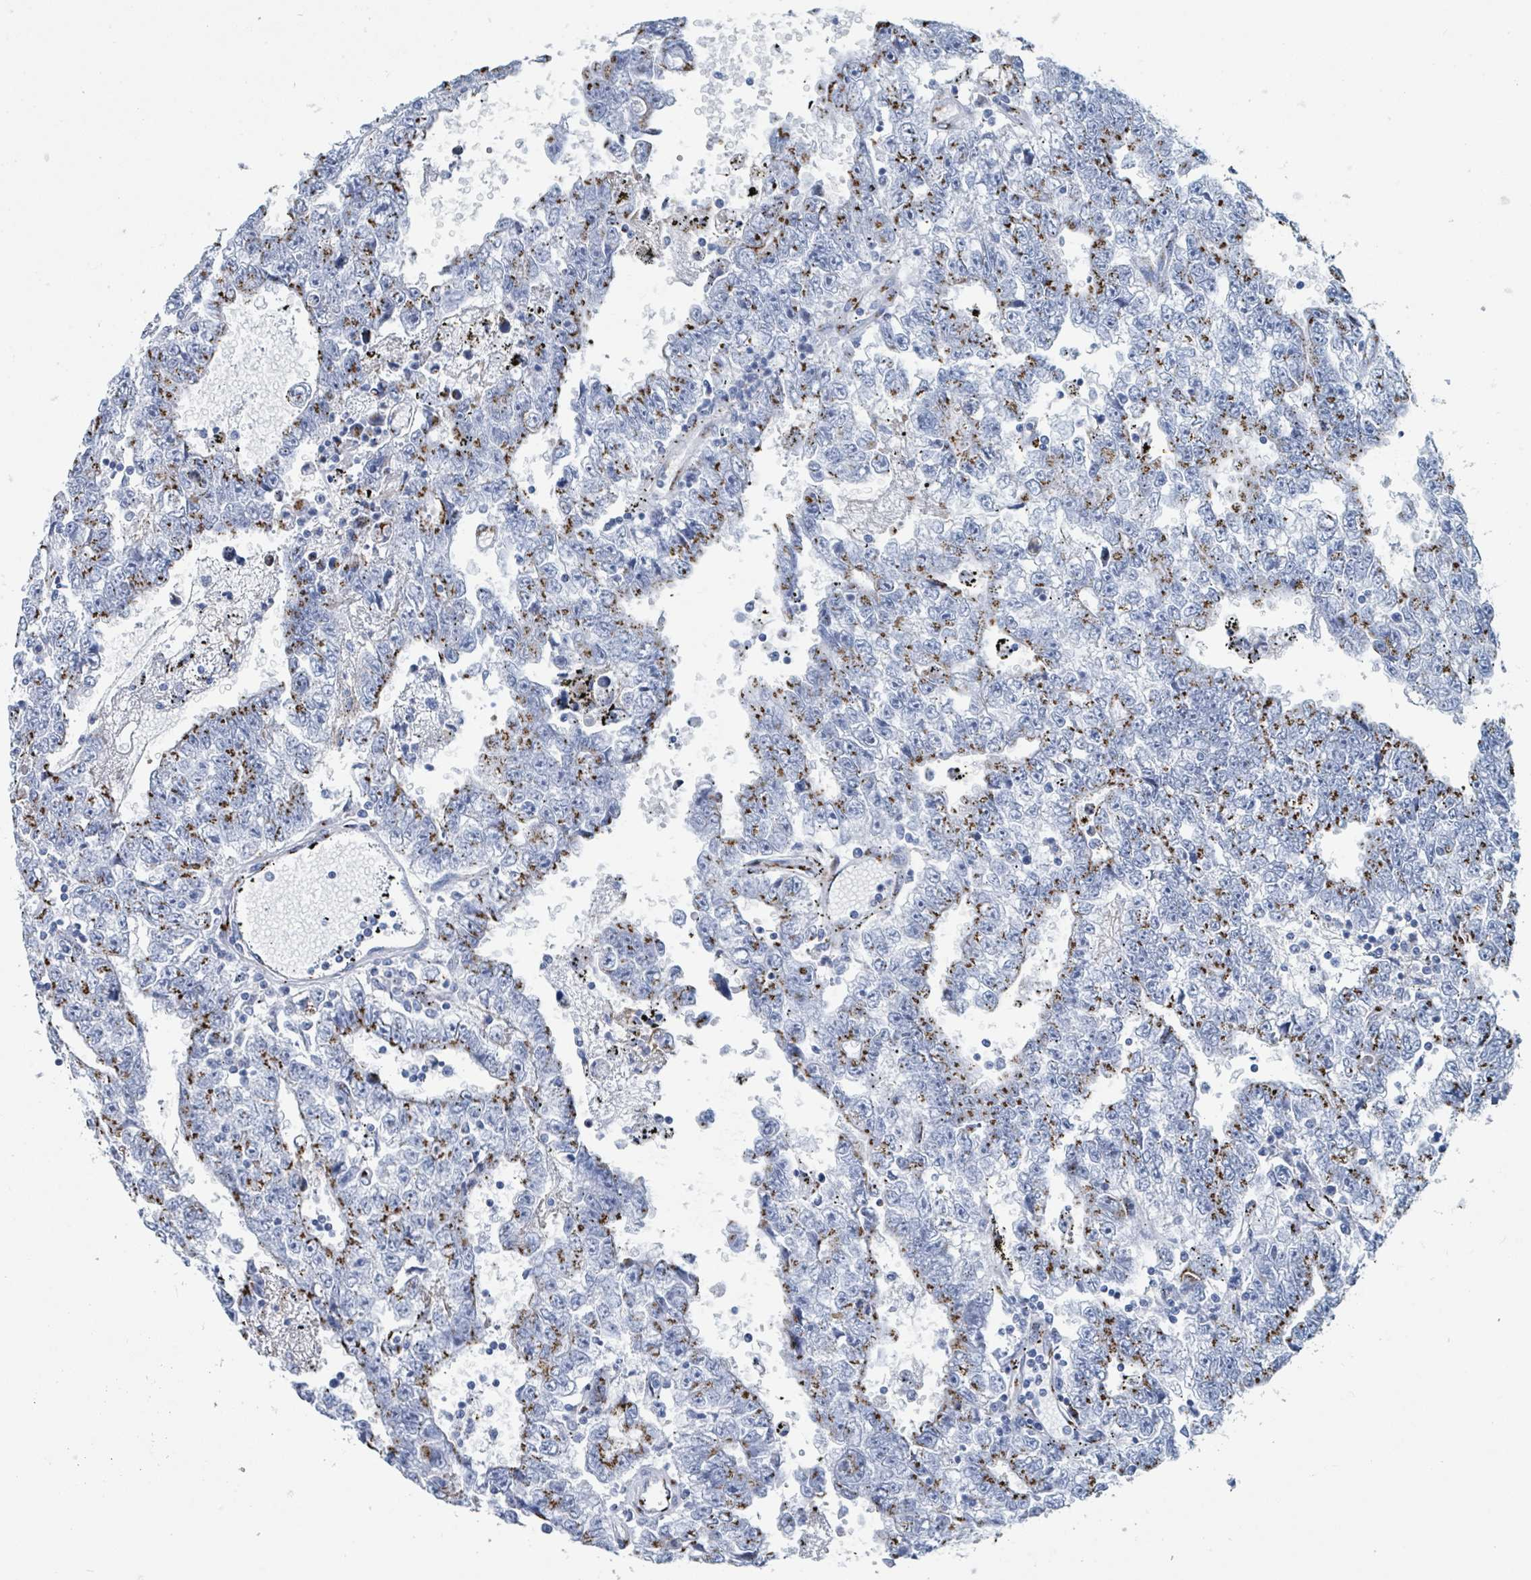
{"staining": {"intensity": "moderate", "quantity": "25%-75%", "location": "cytoplasmic/membranous"}, "tissue": "testis cancer", "cell_type": "Tumor cells", "image_type": "cancer", "snomed": [{"axis": "morphology", "description": "Carcinoma, Embryonal, NOS"}, {"axis": "topography", "description": "Testis"}], "caption": "Immunohistochemistry (DAB (3,3'-diaminobenzidine)) staining of human embryonal carcinoma (testis) shows moderate cytoplasmic/membranous protein staining in approximately 25%-75% of tumor cells.", "gene": "DCAF5", "patient": {"sex": "male", "age": 25}}